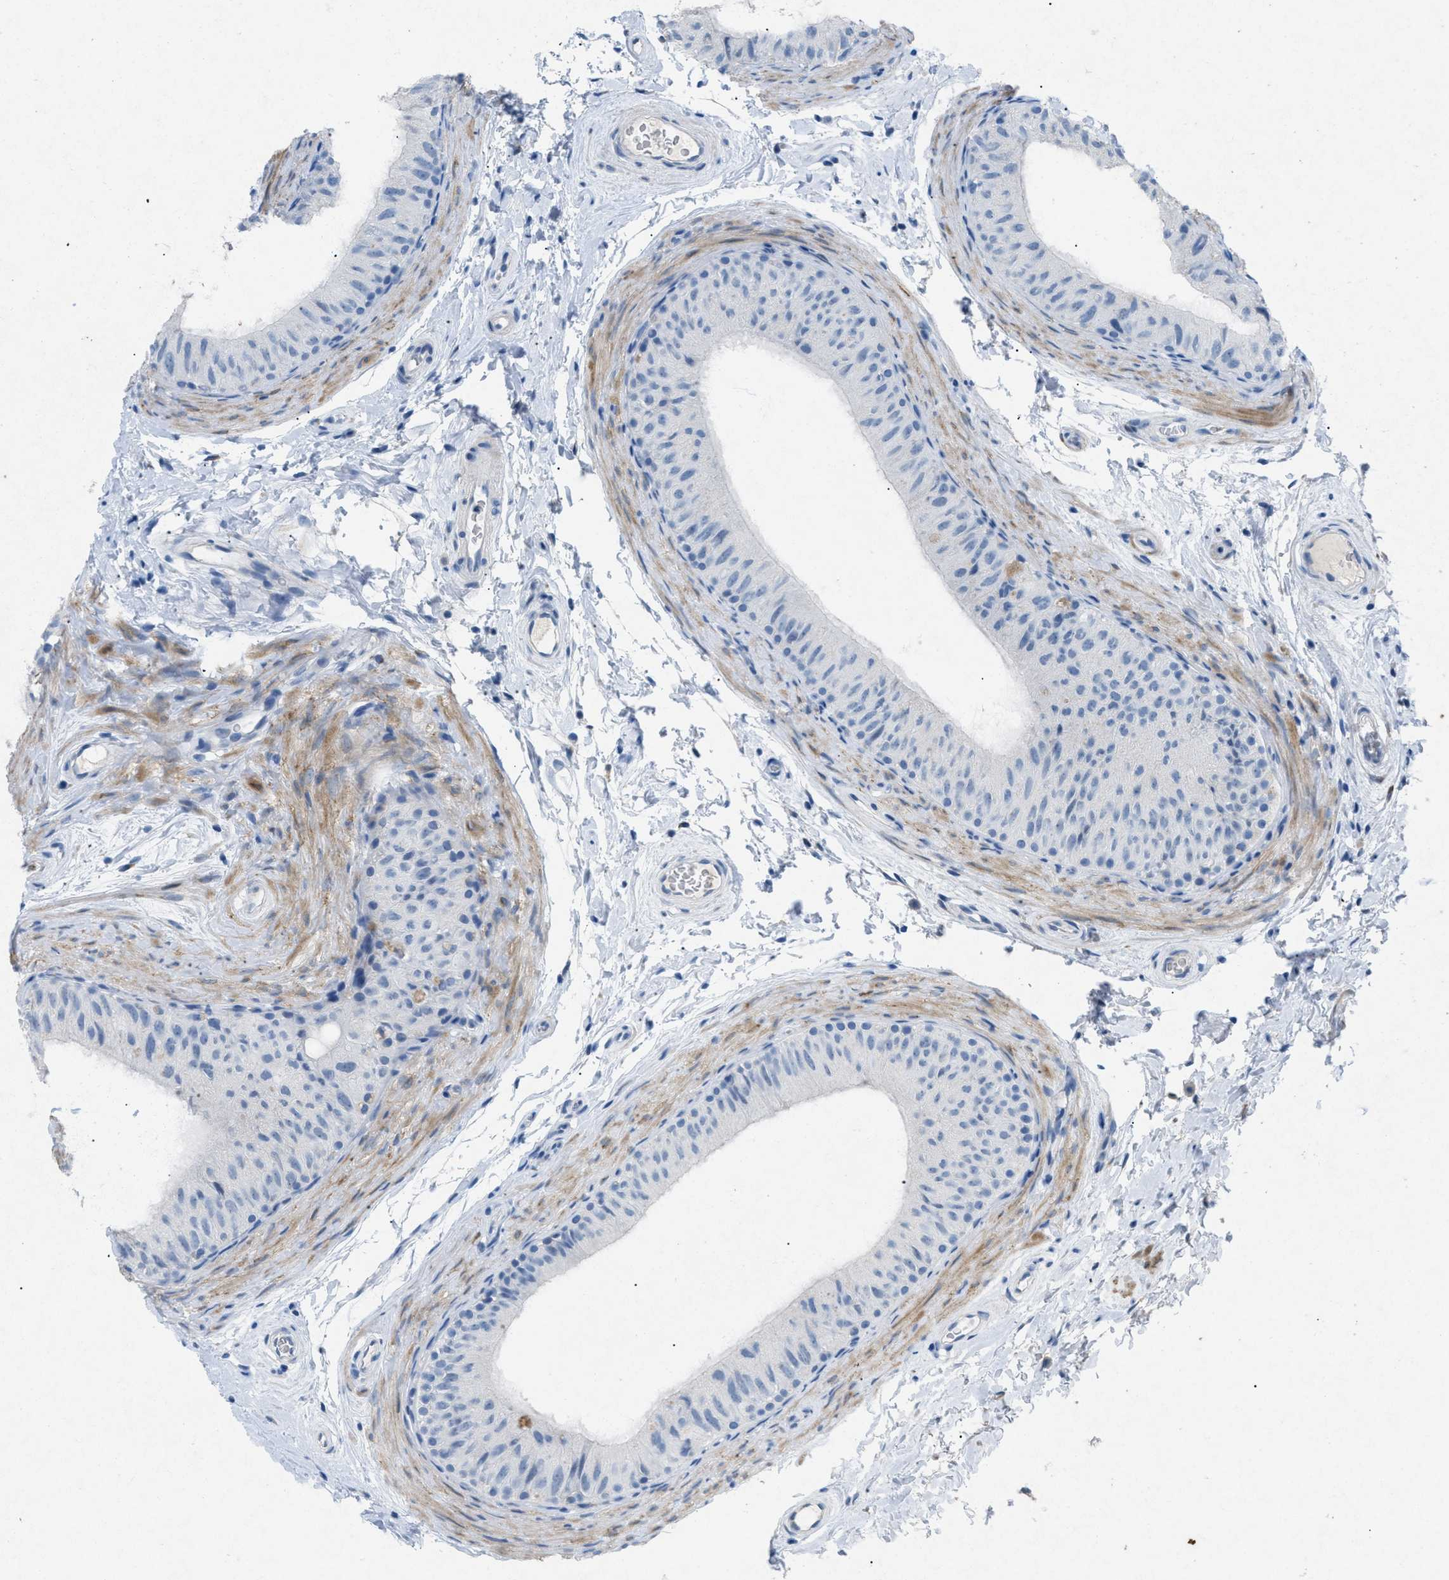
{"staining": {"intensity": "negative", "quantity": "none", "location": "none"}, "tissue": "epididymis", "cell_type": "Glandular cells", "image_type": "normal", "snomed": [{"axis": "morphology", "description": "Normal tissue, NOS"}, {"axis": "topography", "description": "Epididymis"}], "caption": "Glandular cells are negative for protein expression in benign human epididymis. (DAB IHC, high magnification).", "gene": "TASOR", "patient": {"sex": "male", "age": 34}}